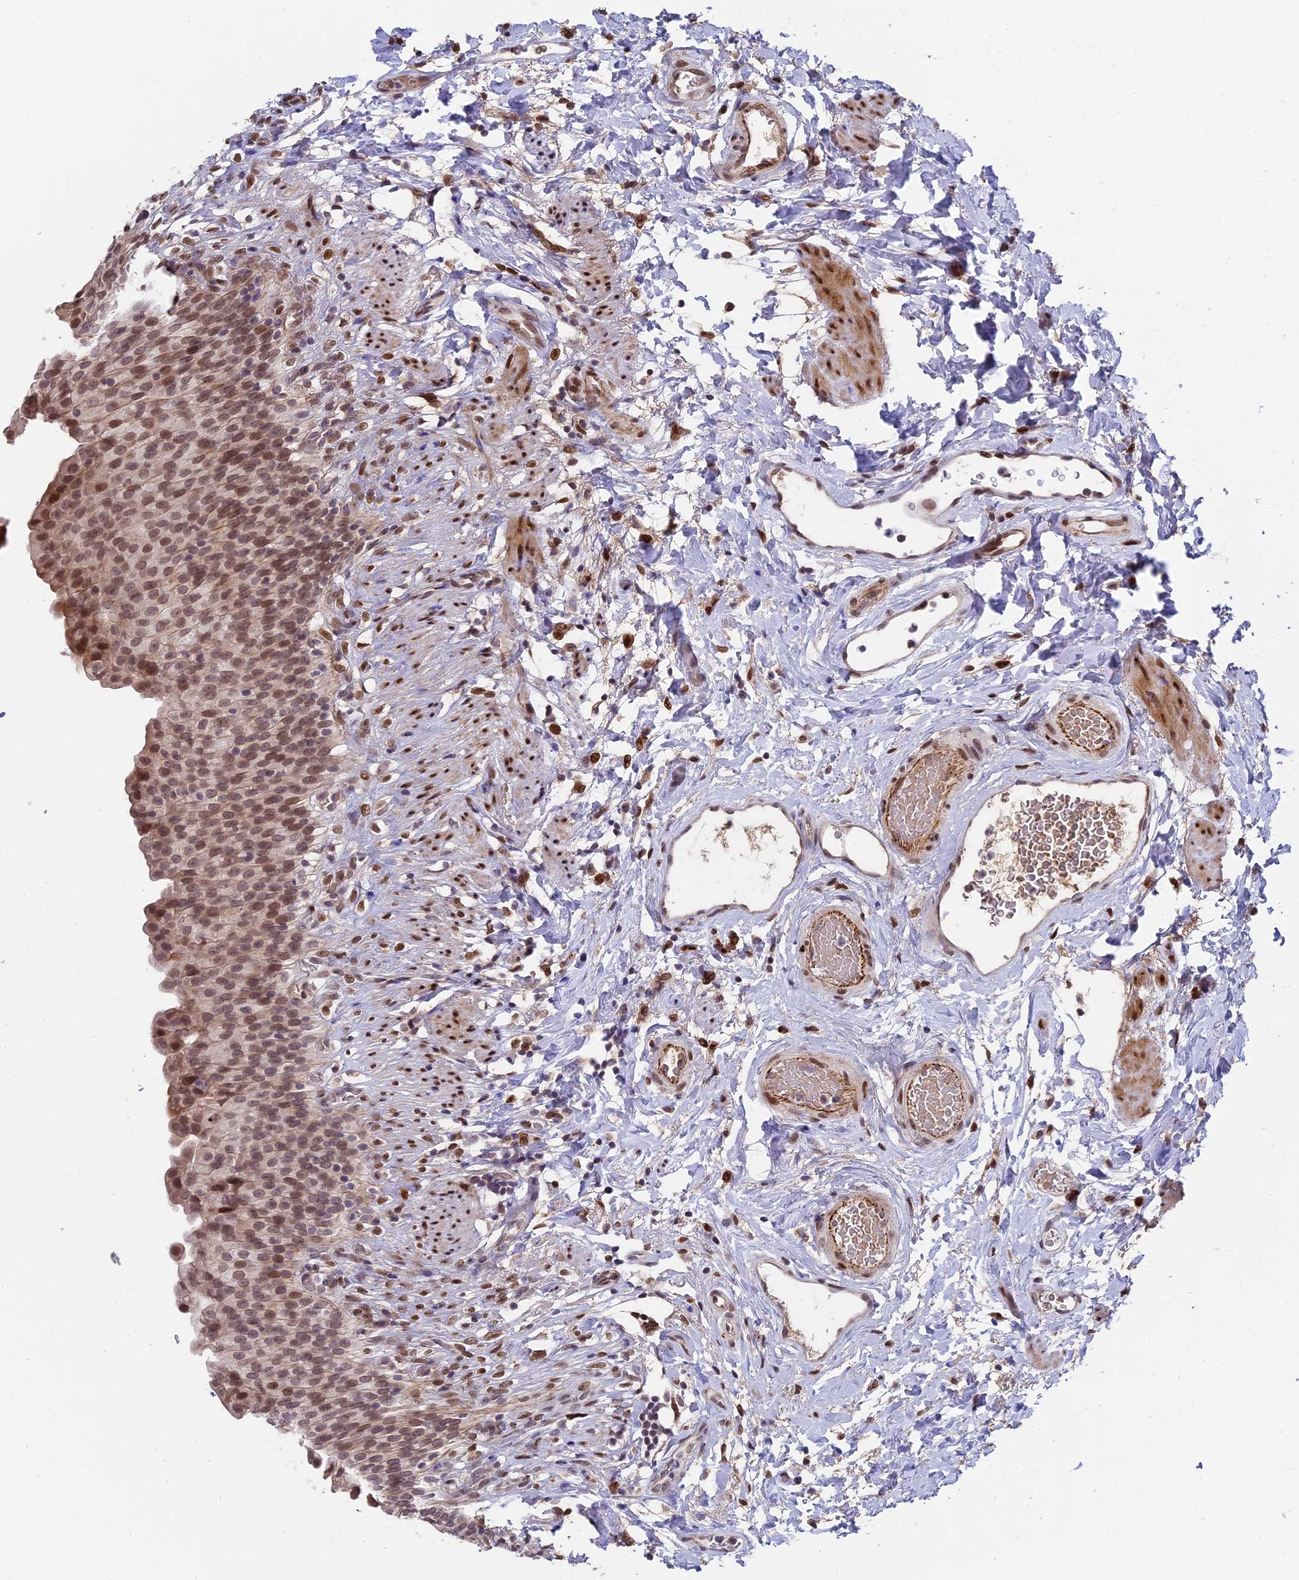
{"staining": {"intensity": "moderate", "quantity": ">75%", "location": "nuclear"}, "tissue": "urinary bladder", "cell_type": "Urothelial cells", "image_type": "normal", "snomed": [{"axis": "morphology", "description": "Normal tissue, NOS"}, {"axis": "topography", "description": "Urinary bladder"}], "caption": "Protein staining shows moderate nuclear expression in approximately >75% of urothelial cells in unremarkable urinary bladder. (DAB = brown stain, brightfield microscopy at high magnification).", "gene": "PYGO1", "patient": {"sex": "female", "age": 79}}